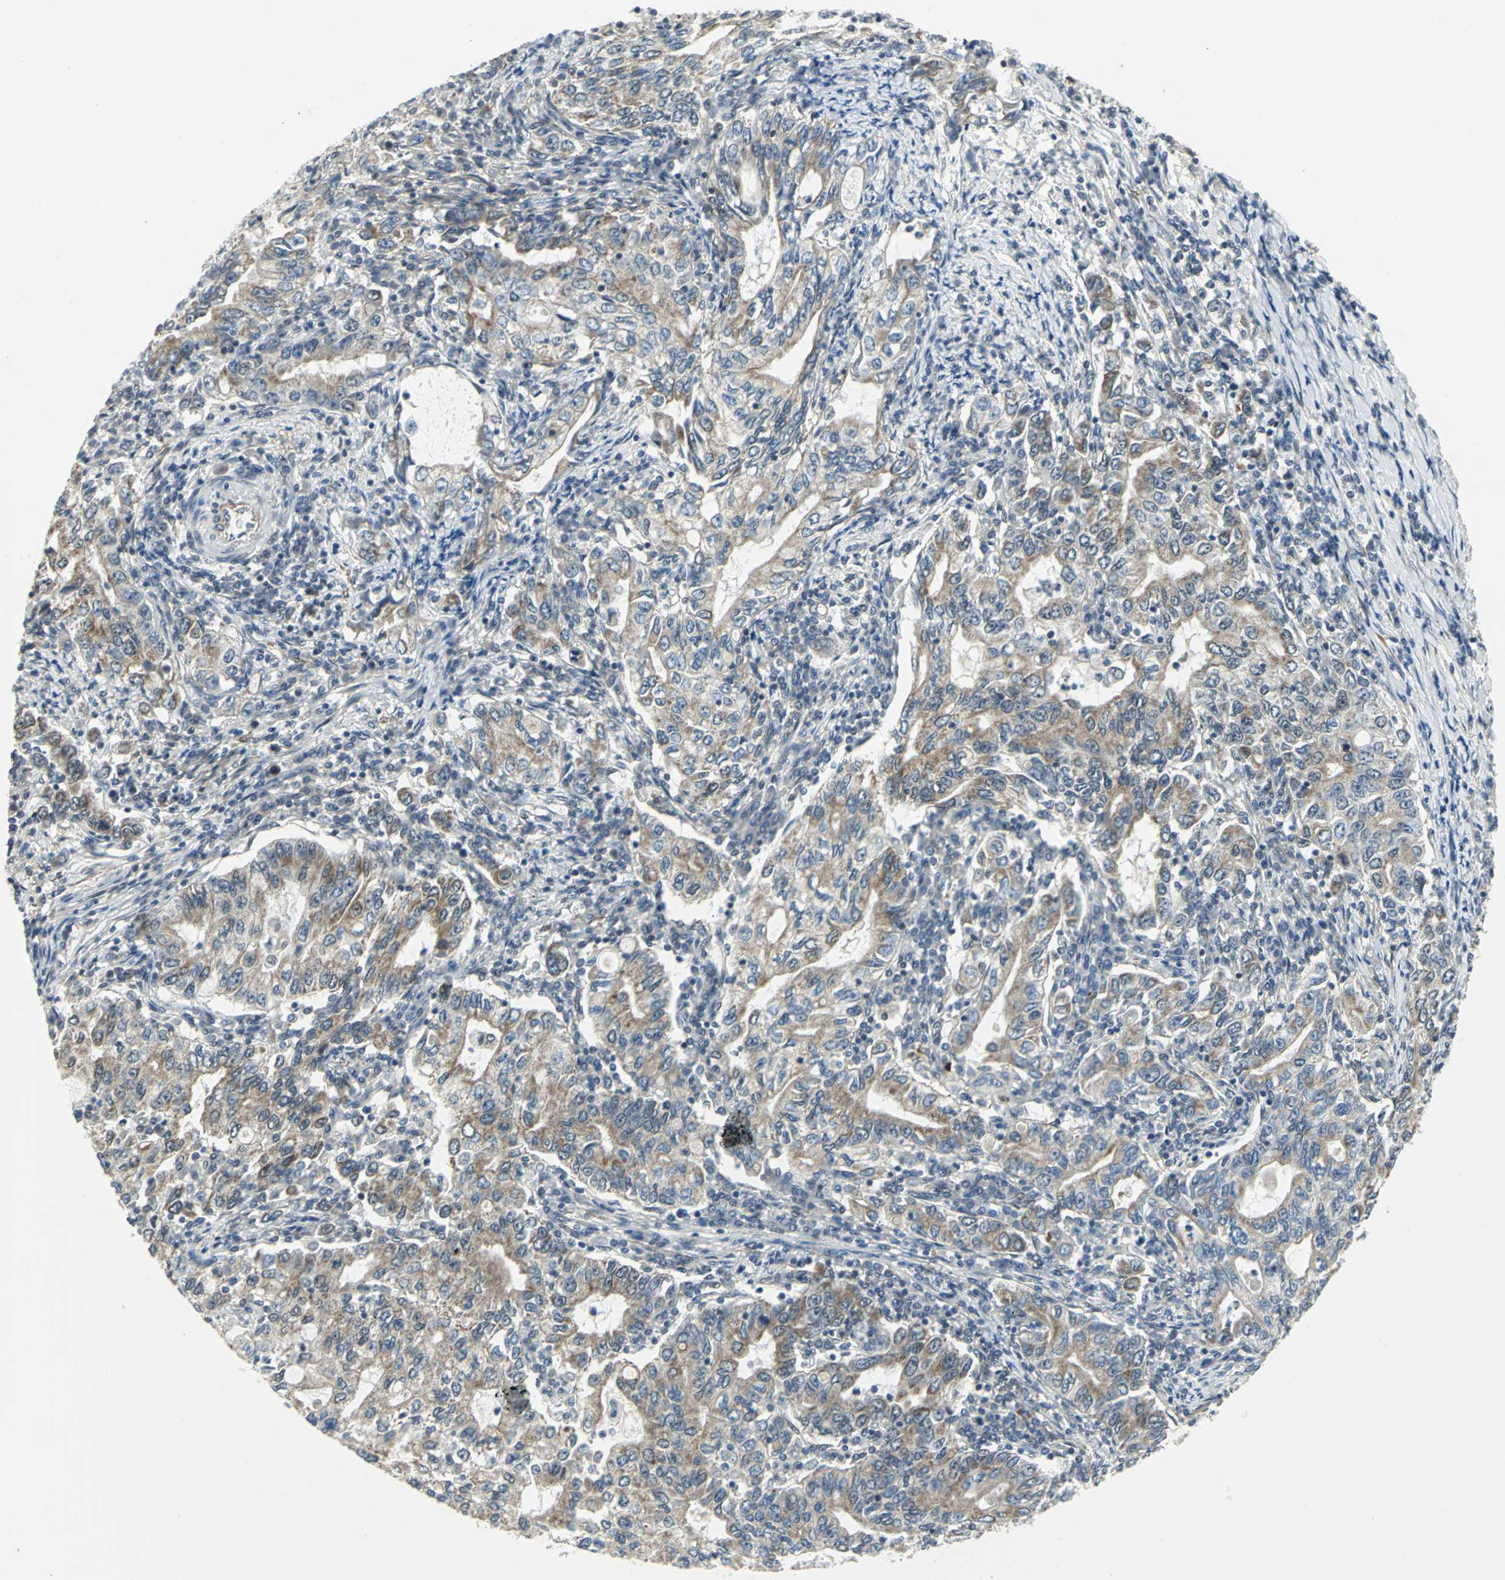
{"staining": {"intensity": "moderate", "quantity": ">75%", "location": "cytoplasmic/membranous"}, "tissue": "stomach cancer", "cell_type": "Tumor cells", "image_type": "cancer", "snomed": [{"axis": "morphology", "description": "Adenocarcinoma, NOS"}, {"axis": "topography", "description": "Stomach, lower"}], "caption": "High-power microscopy captured an IHC histopathology image of stomach cancer (adenocarcinoma), revealing moderate cytoplasmic/membranous expression in approximately >75% of tumor cells. The protein is shown in brown color, while the nuclei are stained blue.", "gene": "MTA1", "patient": {"sex": "female", "age": 72}}